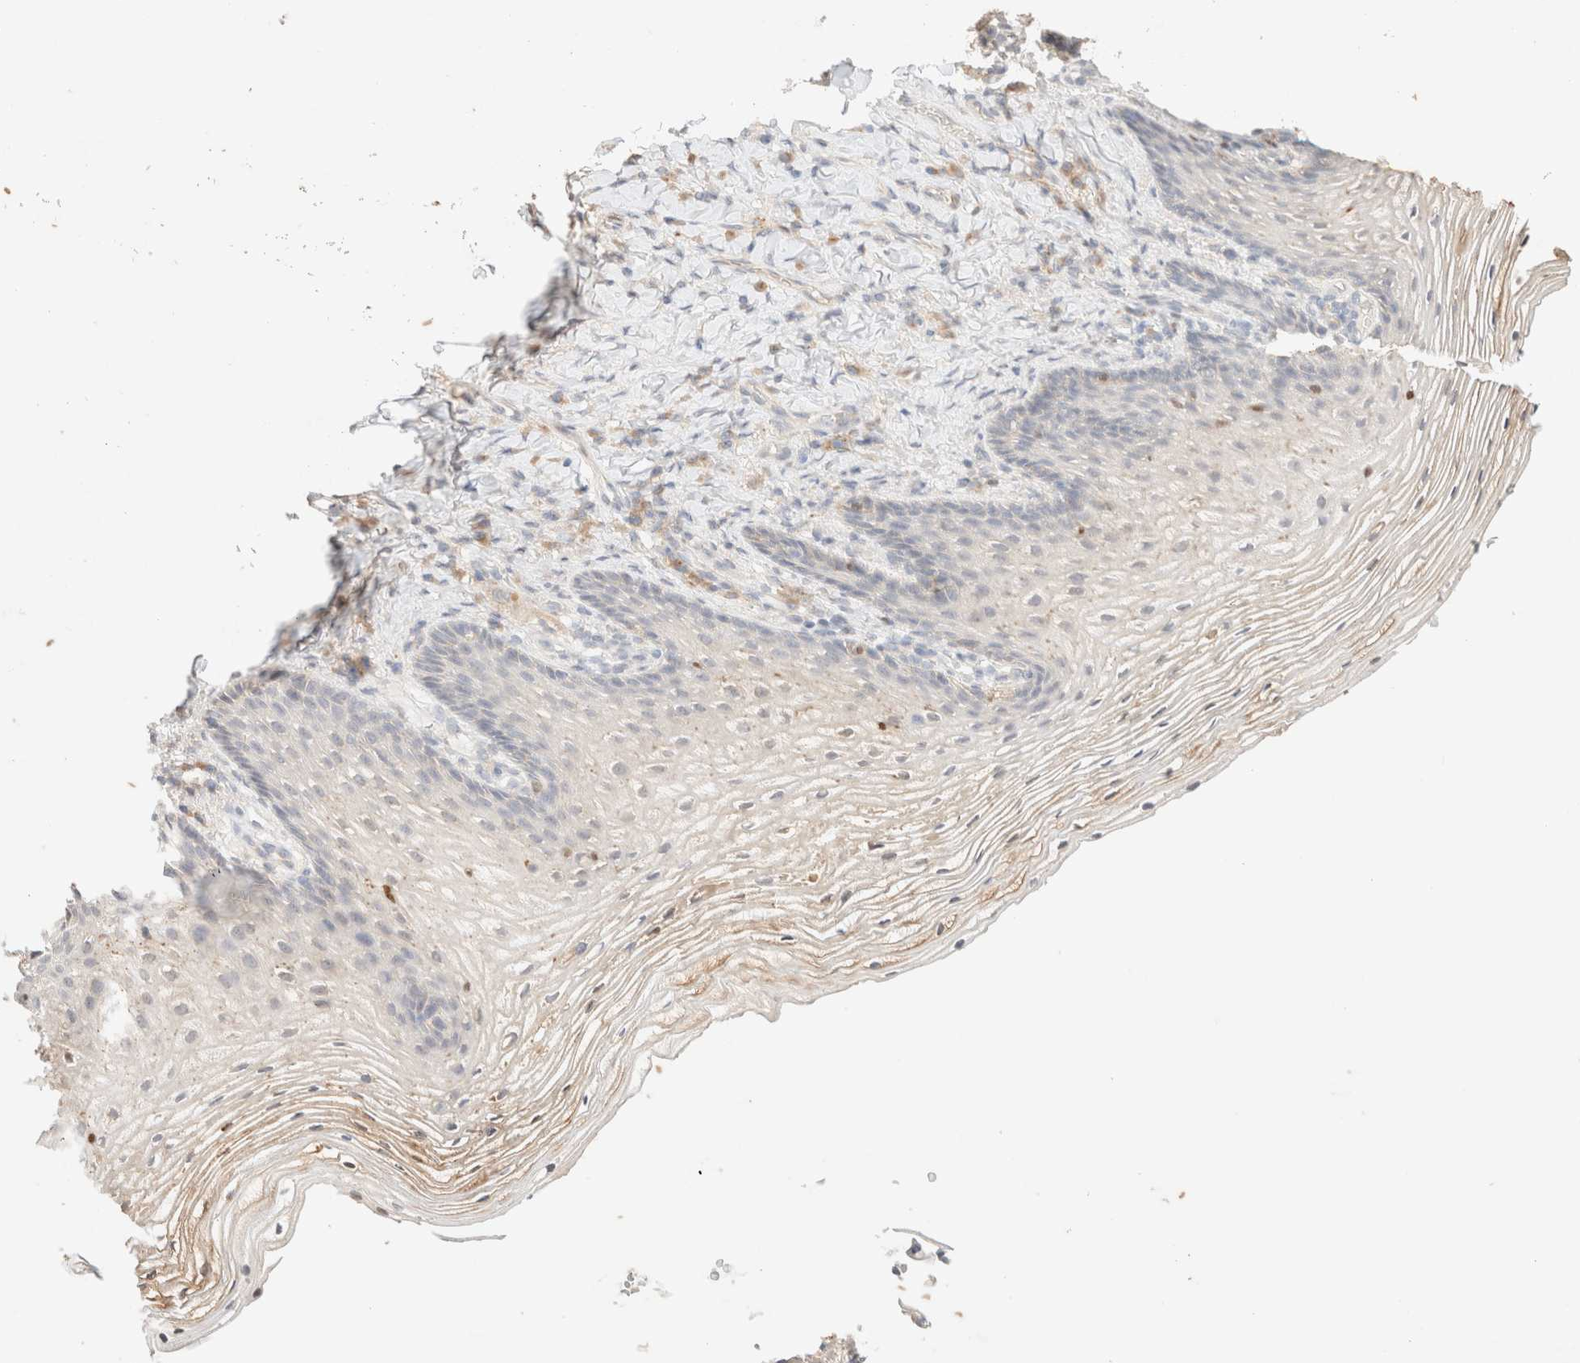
{"staining": {"intensity": "moderate", "quantity": "<25%", "location": "cytoplasmic/membranous"}, "tissue": "vagina", "cell_type": "Squamous epithelial cells", "image_type": "normal", "snomed": [{"axis": "morphology", "description": "Normal tissue, NOS"}, {"axis": "topography", "description": "Vagina"}], "caption": "Vagina stained with immunohistochemistry shows moderate cytoplasmic/membranous expression in about <25% of squamous epithelial cells. (DAB = brown stain, brightfield microscopy at high magnification).", "gene": "SNTB1", "patient": {"sex": "female", "age": 60}}